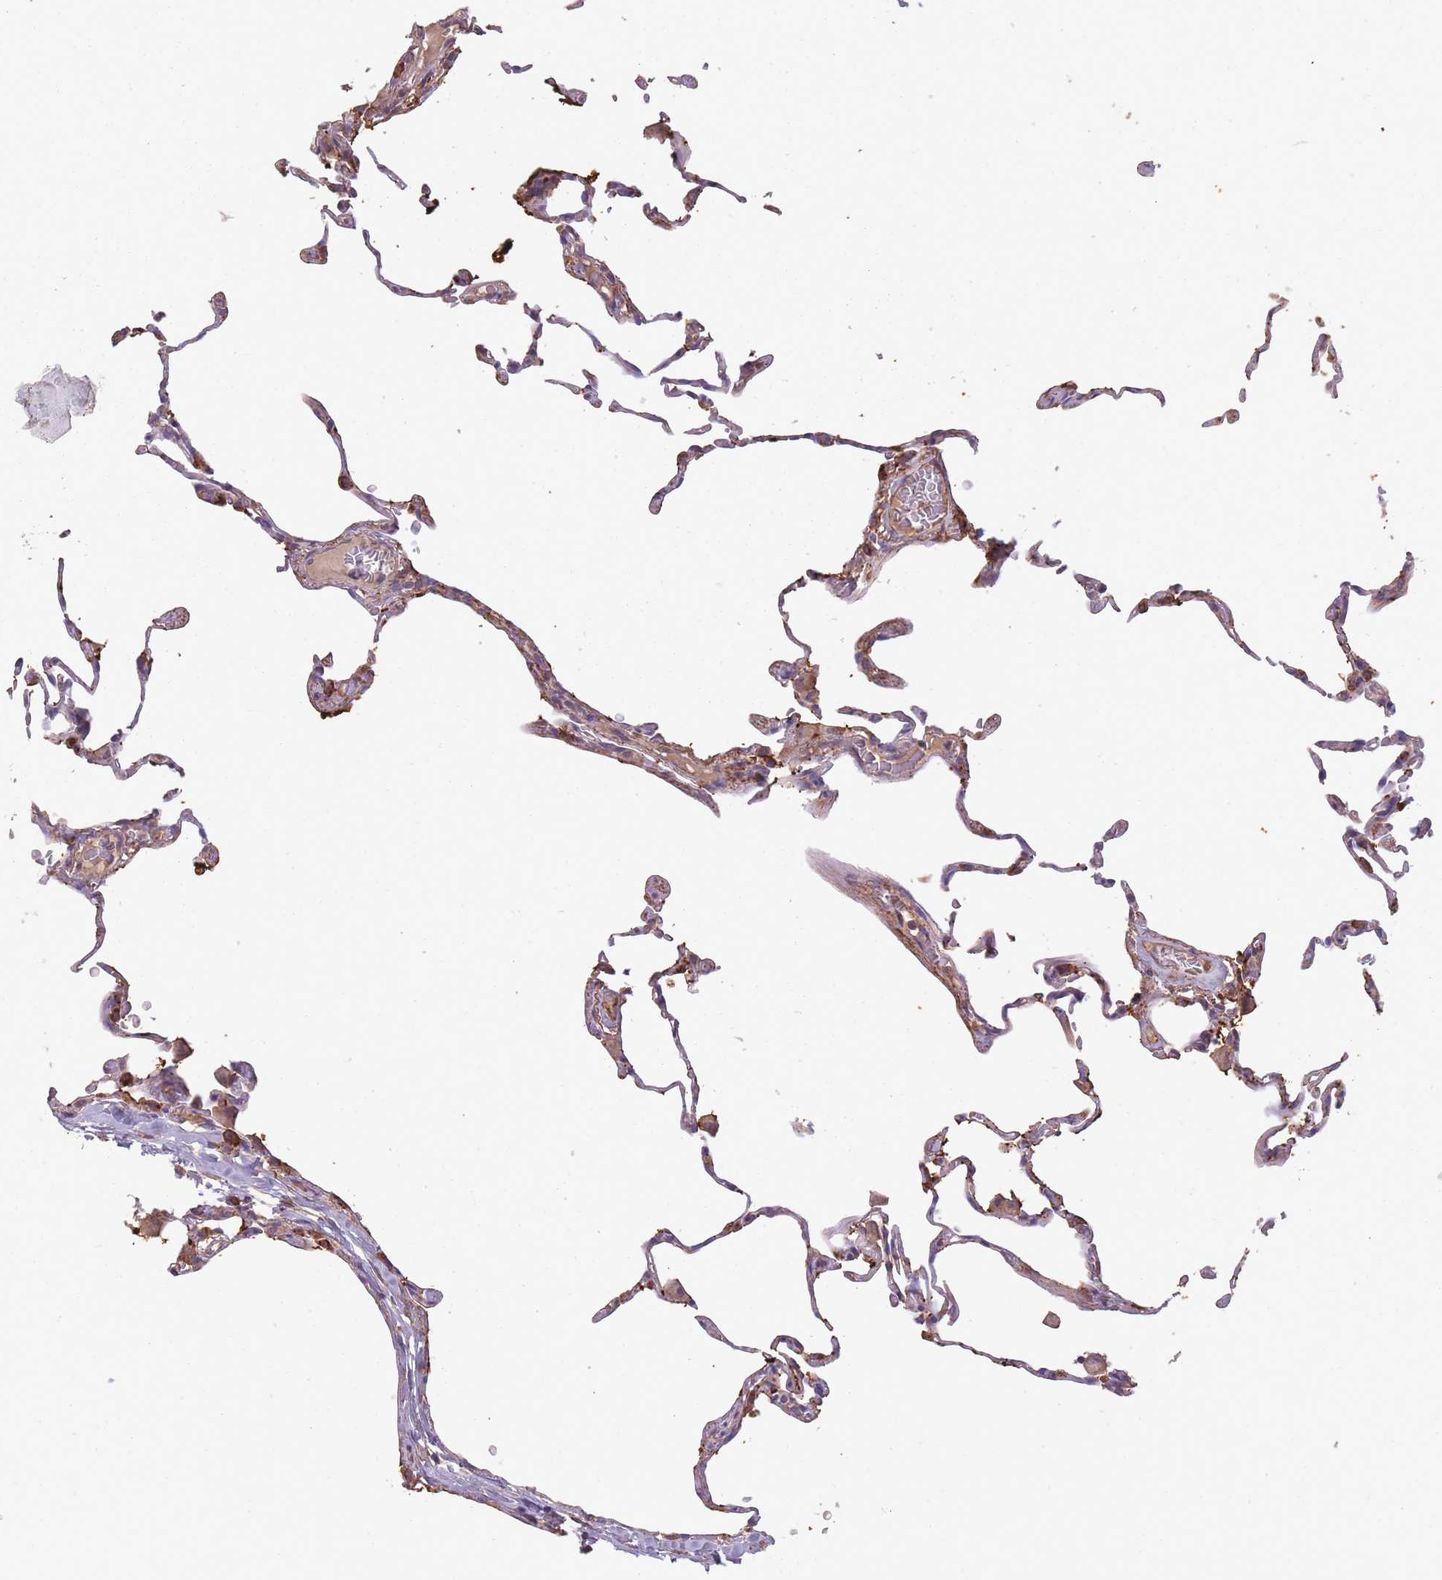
{"staining": {"intensity": "moderate", "quantity": "<25%", "location": "cytoplasmic/membranous"}, "tissue": "lung", "cell_type": "Alveolar cells", "image_type": "normal", "snomed": [{"axis": "morphology", "description": "Normal tissue, NOS"}, {"axis": "topography", "description": "Lung"}], "caption": "Protein expression by immunohistochemistry (IHC) exhibits moderate cytoplasmic/membranous positivity in approximately <25% of alveolar cells in unremarkable lung. The staining was performed using DAB (3,3'-diaminobenzidine) to visualize the protein expression in brown, while the nuclei were stained in blue with hematoxylin (Magnification: 20x).", "gene": "SANBR", "patient": {"sex": "female", "age": 57}}